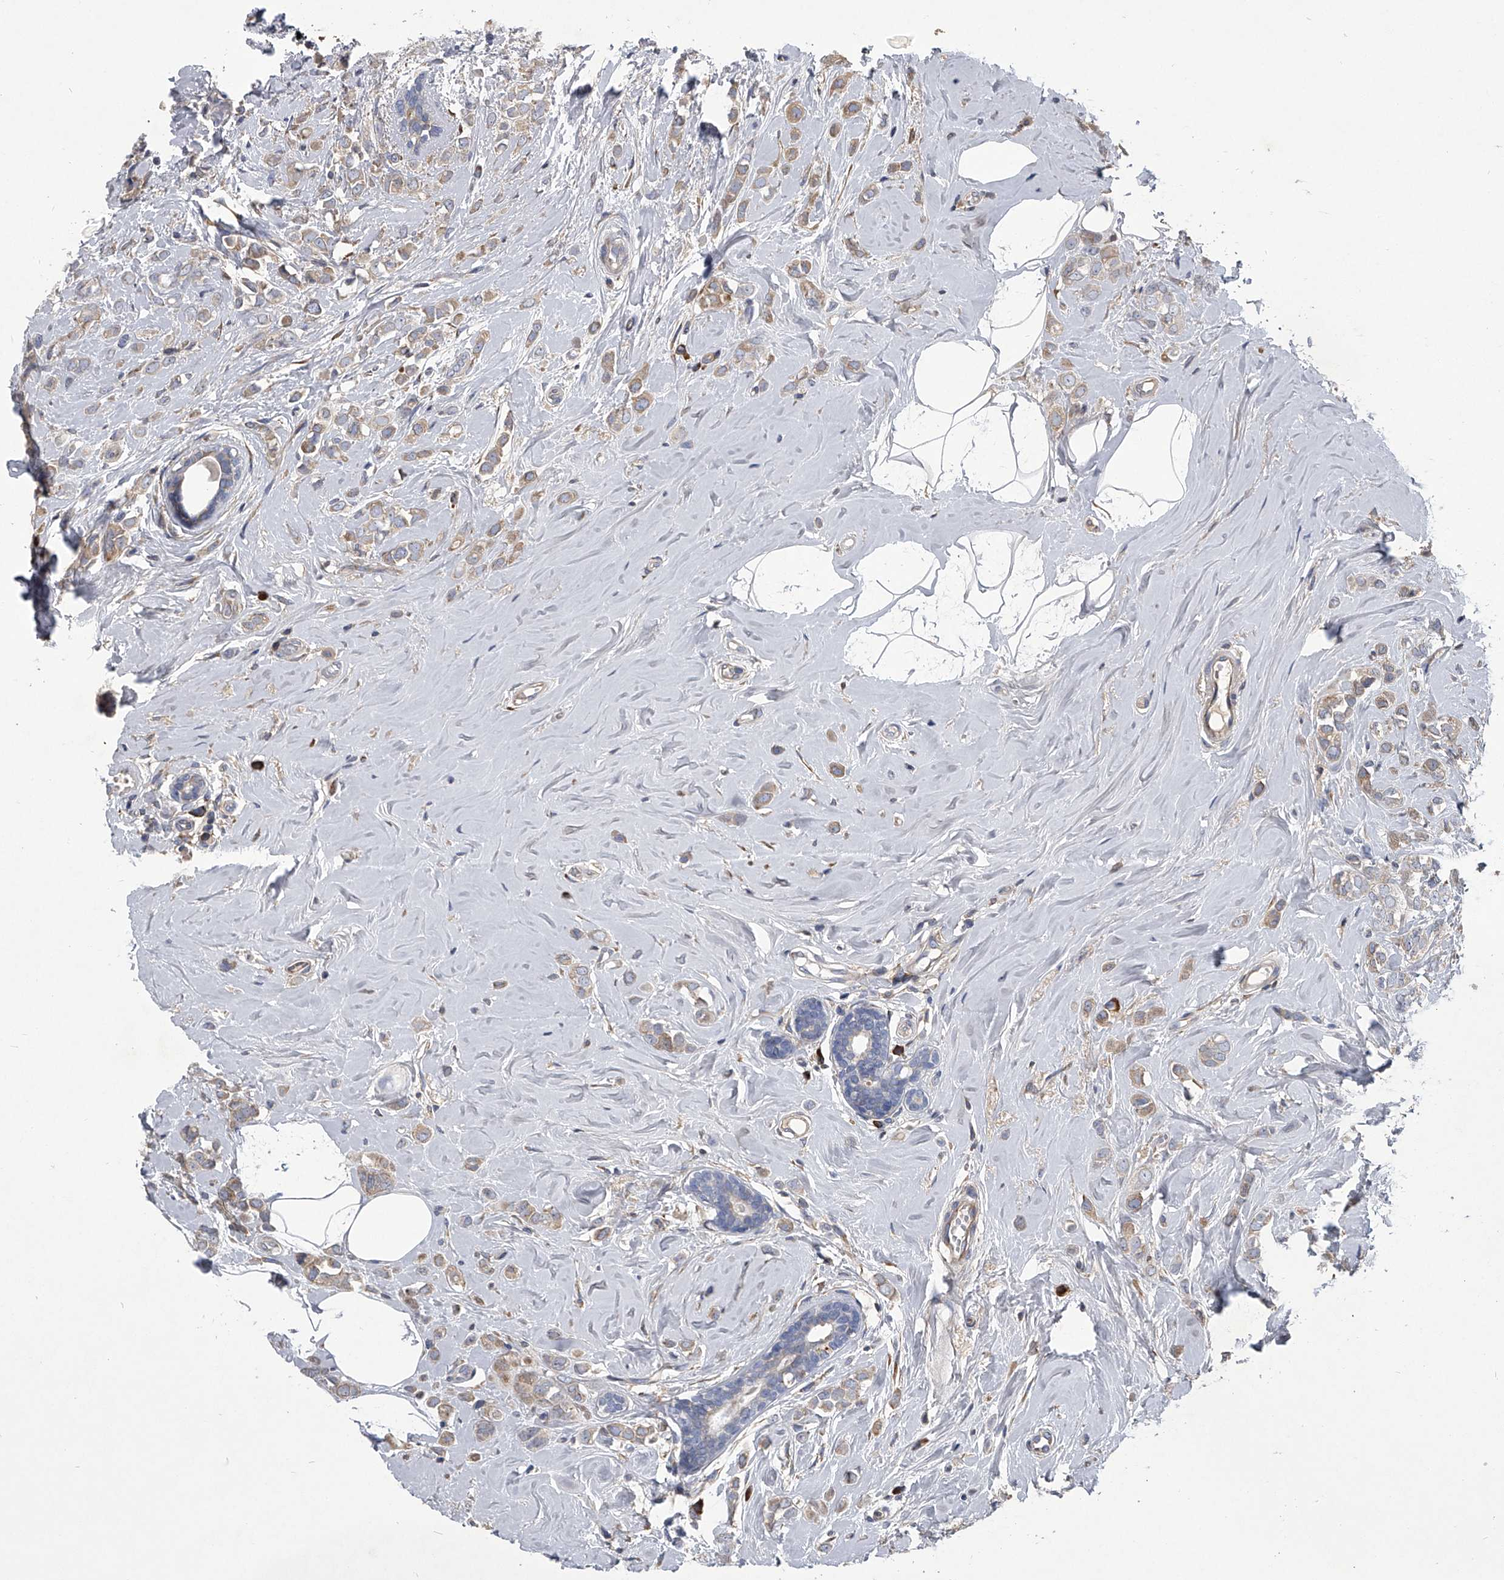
{"staining": {"intensity": "weak", "quantity": "25%-75%", "location": "cytoplasmic/membranous"}, "tissue": "breast cancer", "cell_type": "Tumor cells", "image_type": "cancer", "snomed": [{"axis": "morphology", "description": "Lobular carcinoma"}, {"axis": "topography", "description": "Breast"}], "caption": "This micrograph reveals immunohistochemistry staining of breast lobular carcinoma, with low weak cytoplasmic/membranous positivity in about 25%-75% of tumor cells.", "gene": "CCR4", "patient": {"sex": "female", "age": 47}}